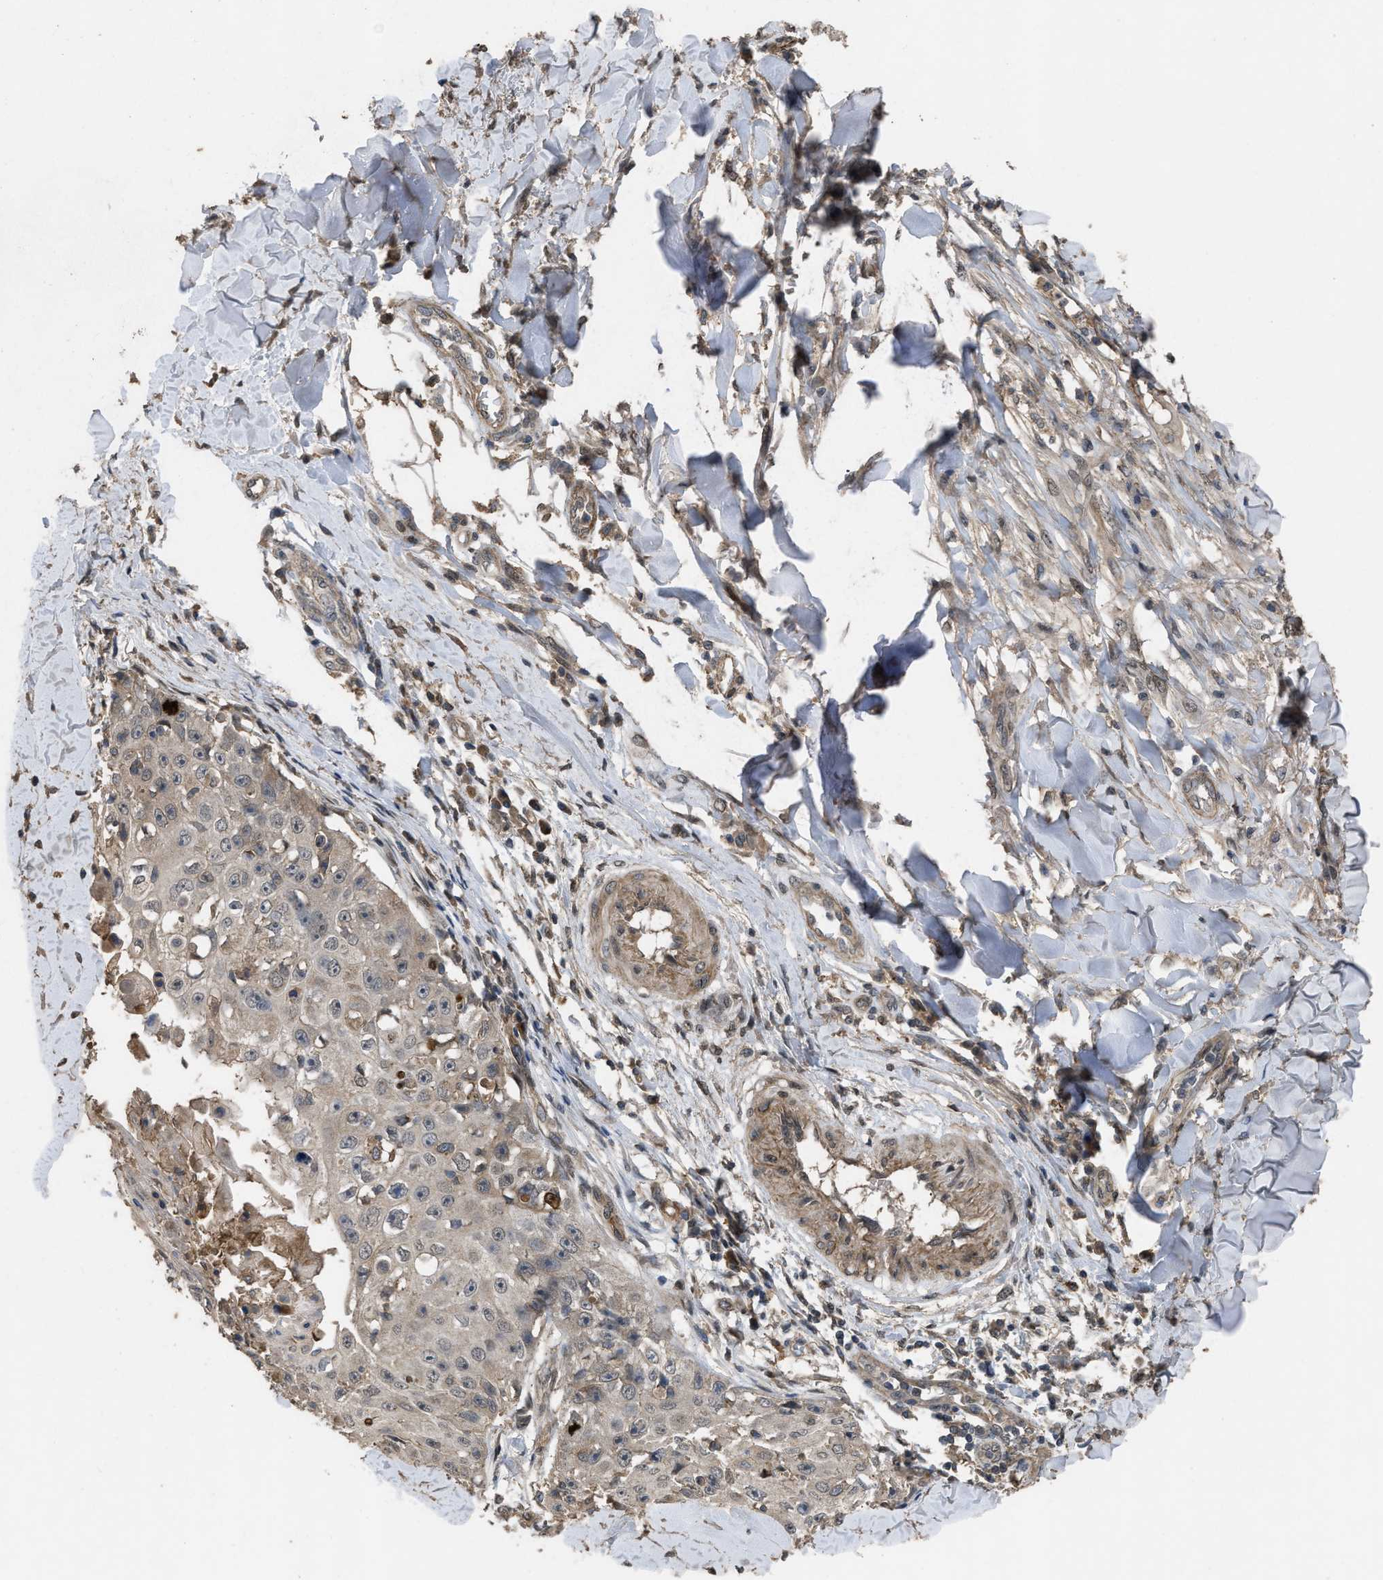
{"staining": {"intensity": "weak", "quantity": ">75%", "location": "cytoplasmic/membranous"}, "tissue": "skin cancer", "cell_type": "Tumor cells", "image_type": "cancer", "snomed": [{"axis": "morphology", "description": "Squamous cell carcinoma, NOS"}, {"axis": "topography", "description": "Skin"}], "caption": "Tumor cells exhibit low levels of weak cytoplasmic/membranous positivity in about >75% of cells in skin cancer. (DAB = brown stain, brightfield microscopy at high magnification).", "gene": "UTRN", "patient": {"sex": "male", "age": 86}}